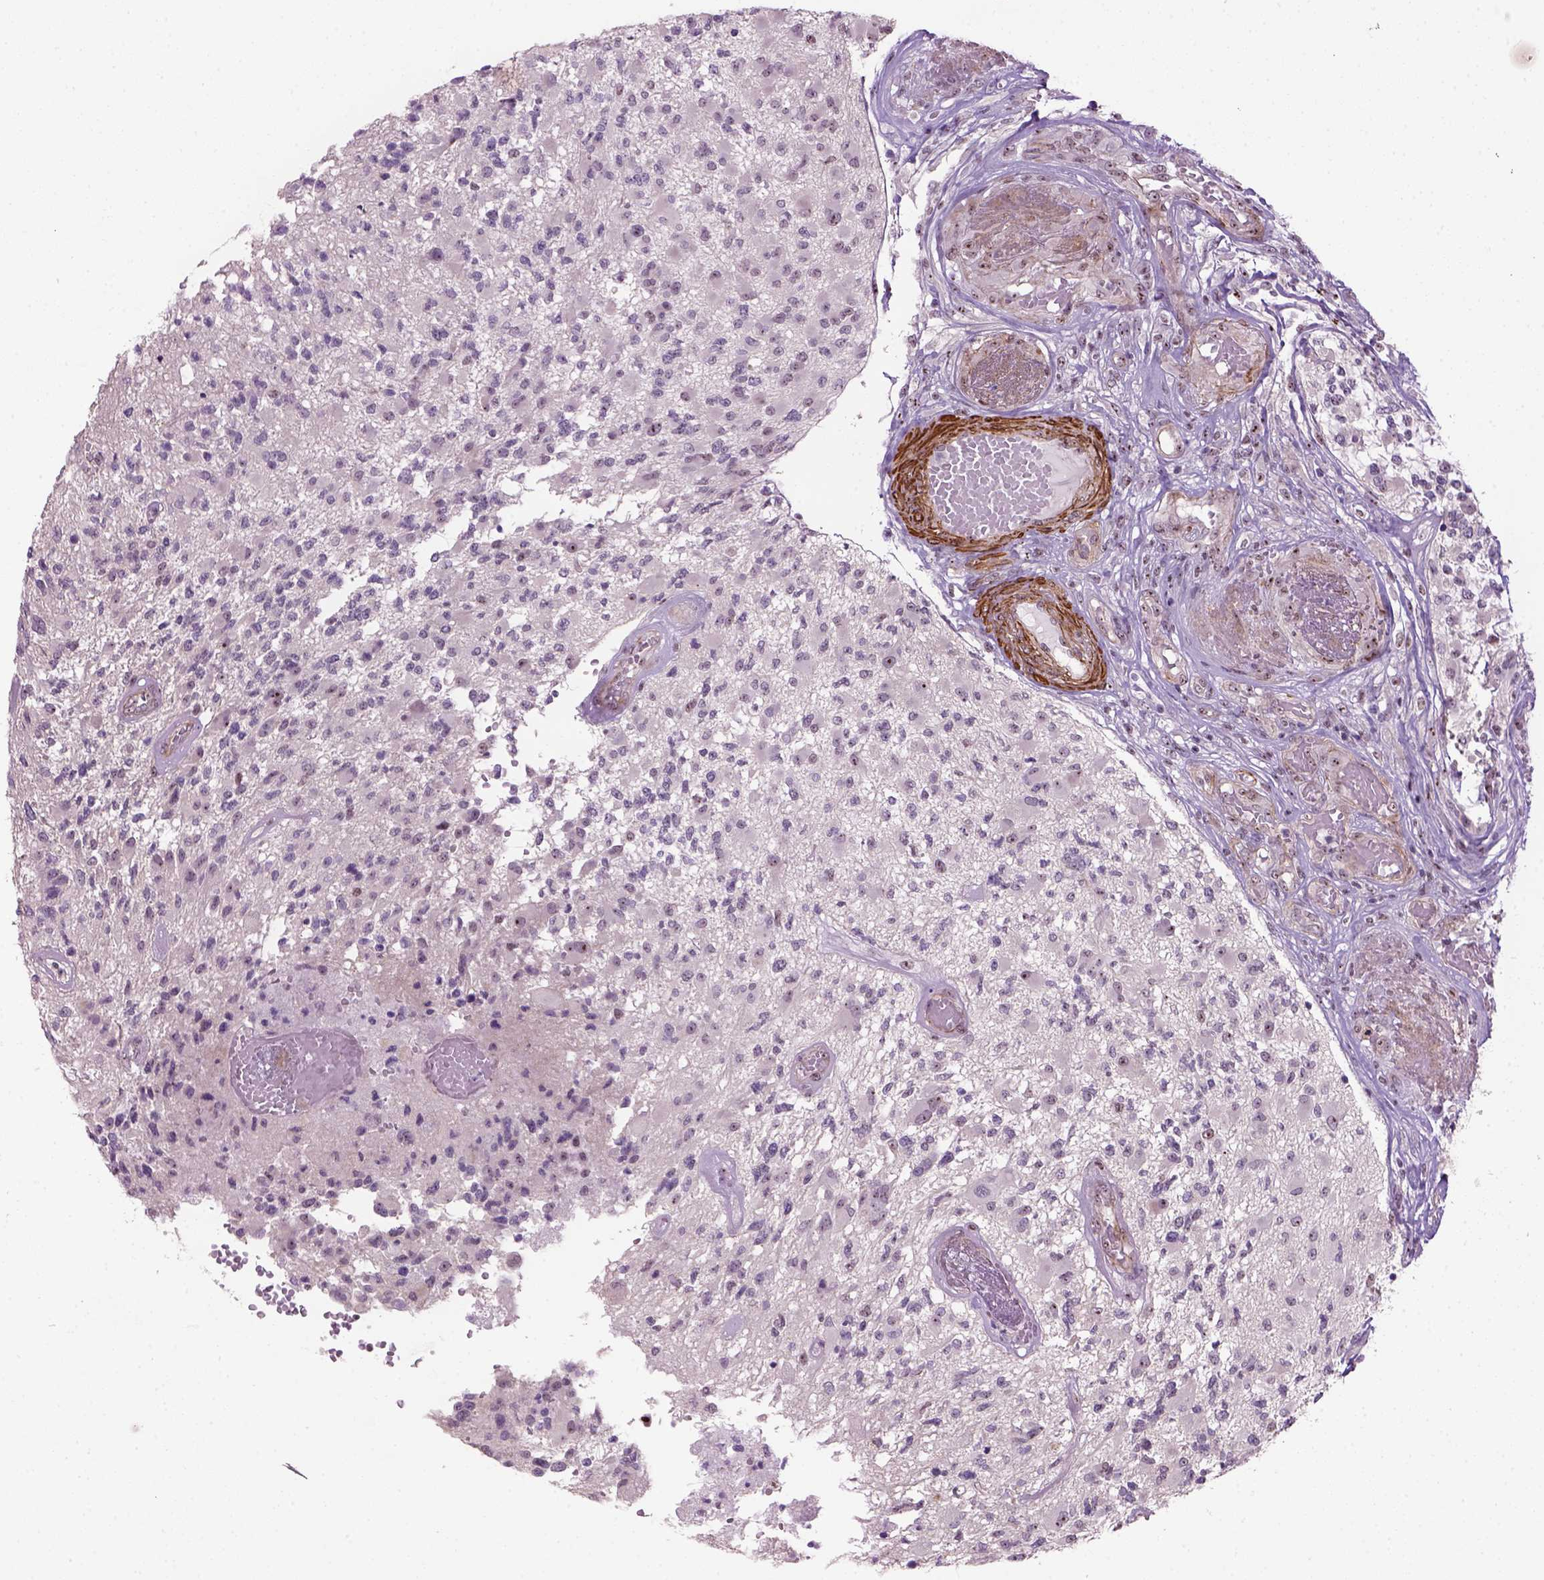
{"staining": {"intensity": "negative", "quantity": "none", "location": "none"}, "tissue": "glioma", "cell_type": "Tumor cells", "image_type": "cancer", "snomed": [{"axis": "morphology", "description": "Glioma, malignant, High grade"}, {"axis": "topography", "description": "Brain"}], "caption": "High power microscopy image of an IHC image of high-grade glioma (malignant), revealing no significant expression in tumor cells. The staining was performed using DAB to visualize the protein expression in brown, while the nuclei were stained in blue with hematoxylin (Magnification: 20x).", "gene": "RRS1", "patient": {"sex": "female", "age": 63}}